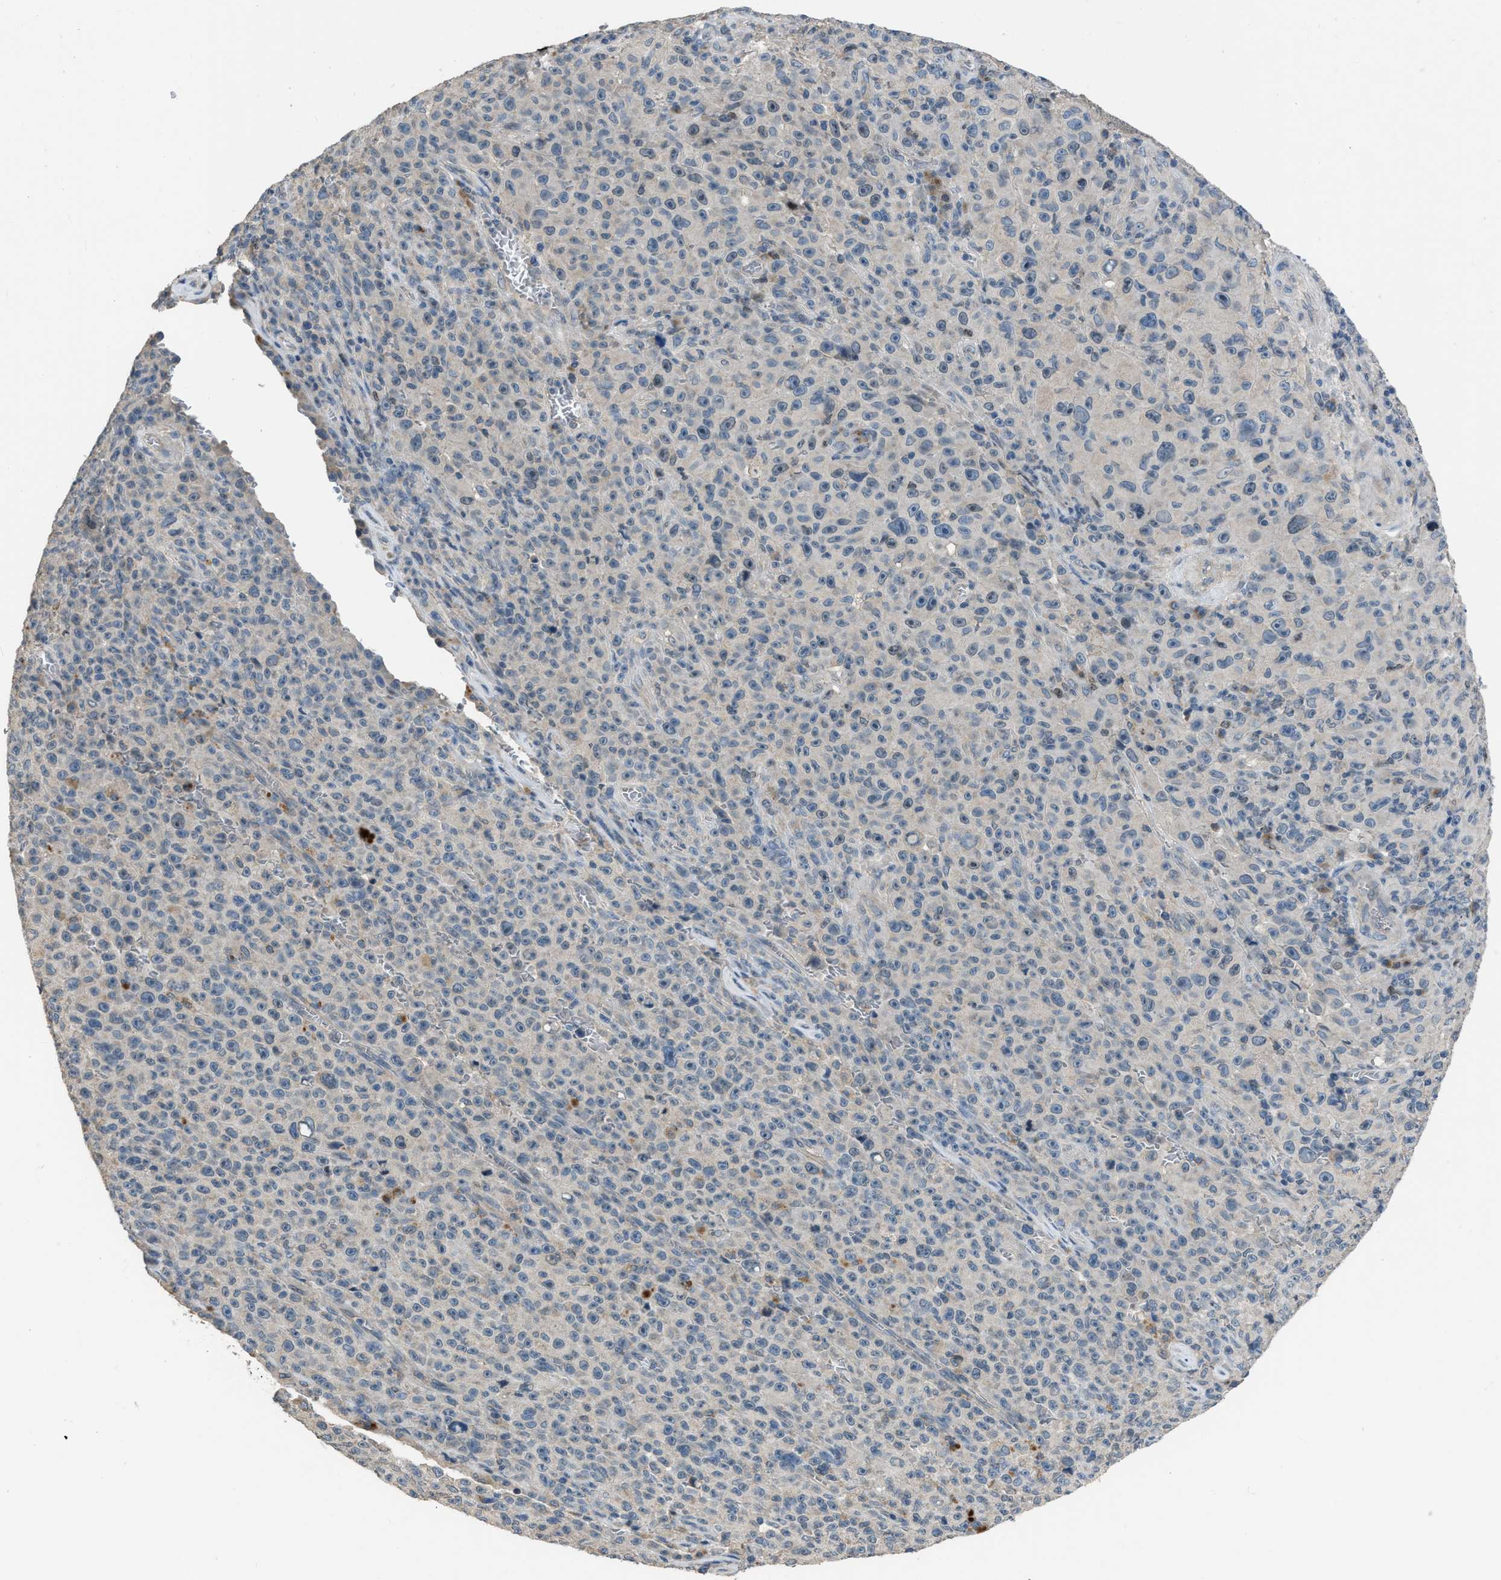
{"staining": {"intensity": "moderate", "quantity": "<25%", "location": "nuclear"}, "tissue": "melanoma", "cell_type": "Tumor cells", "image_type": "cancer", "snomed": [{"axis": "morphology", "description": "Malignant melanoma, NOS"}, {"axis": "topography", "description": "Skin"}], "caption": "Melanoma stained with DAB immunohistochemistry (IHC) displays low levels of moderate nuclear staining in approximately <25% of tumor cells.", "gene": "MIS18A", "patient": {"sex": "female", "age": 82}}